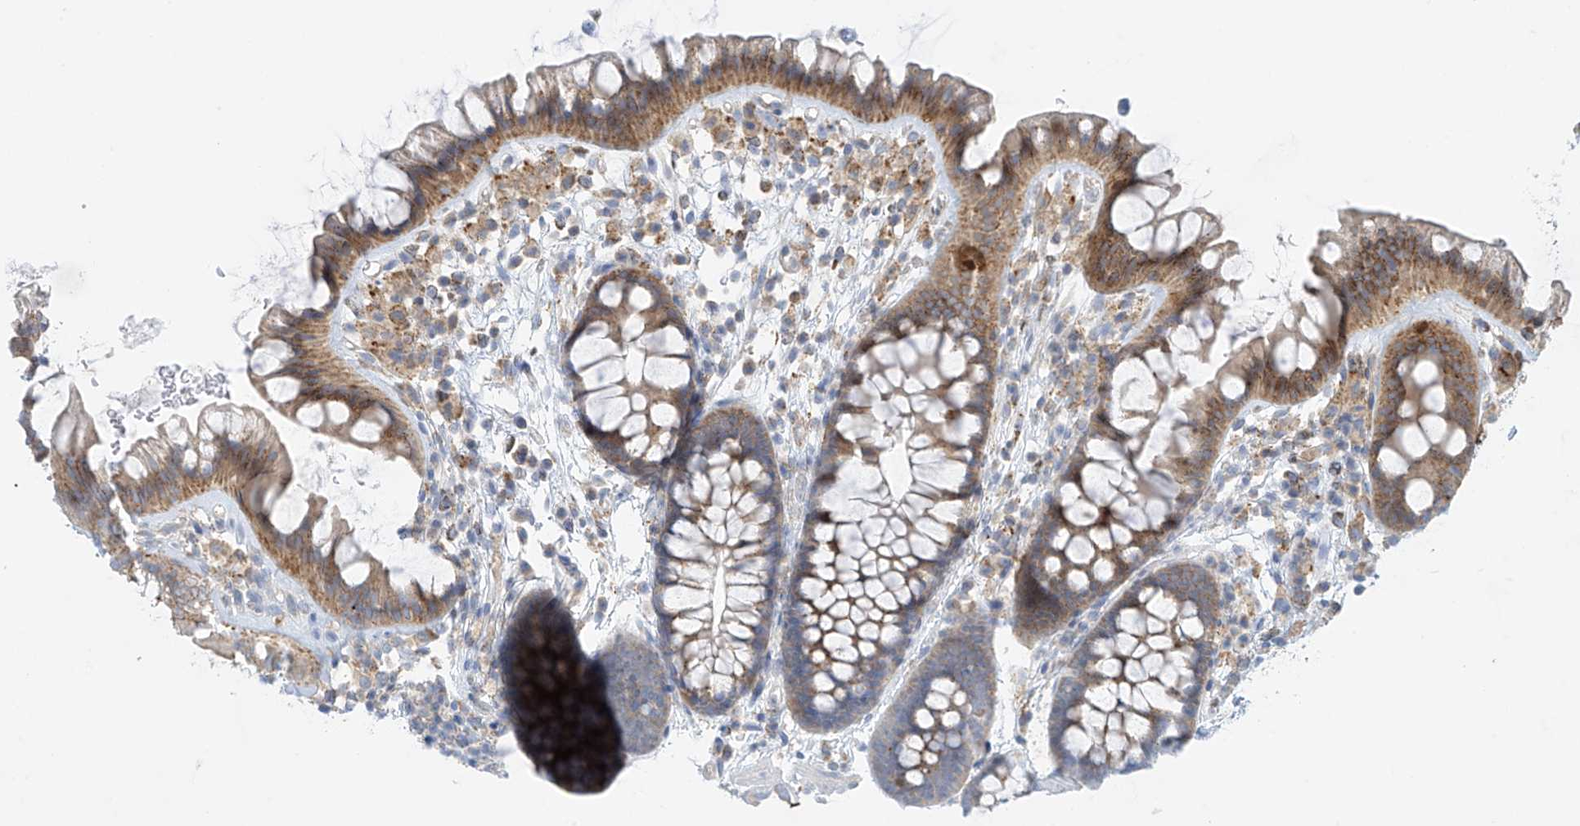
{"staining": {"intensity": "negative", "quantity": "none", "location": "none"}, "tissue": "colon", "cell_type": "Endothelial cells", "image_type": "normal", "snomed": [{"axis": "morphology", "description": "Normal tissue, NOS"}, {"axis": "topography", "description": "Colon"}], "caption": "DAB (3,3'-diaminobenzidine) immunohistochemical staining of normal colon exhibits no significant expression in endothelial cells.", "gene": "SLC6A12", "patient": {"sex": "female", "age": 62}}